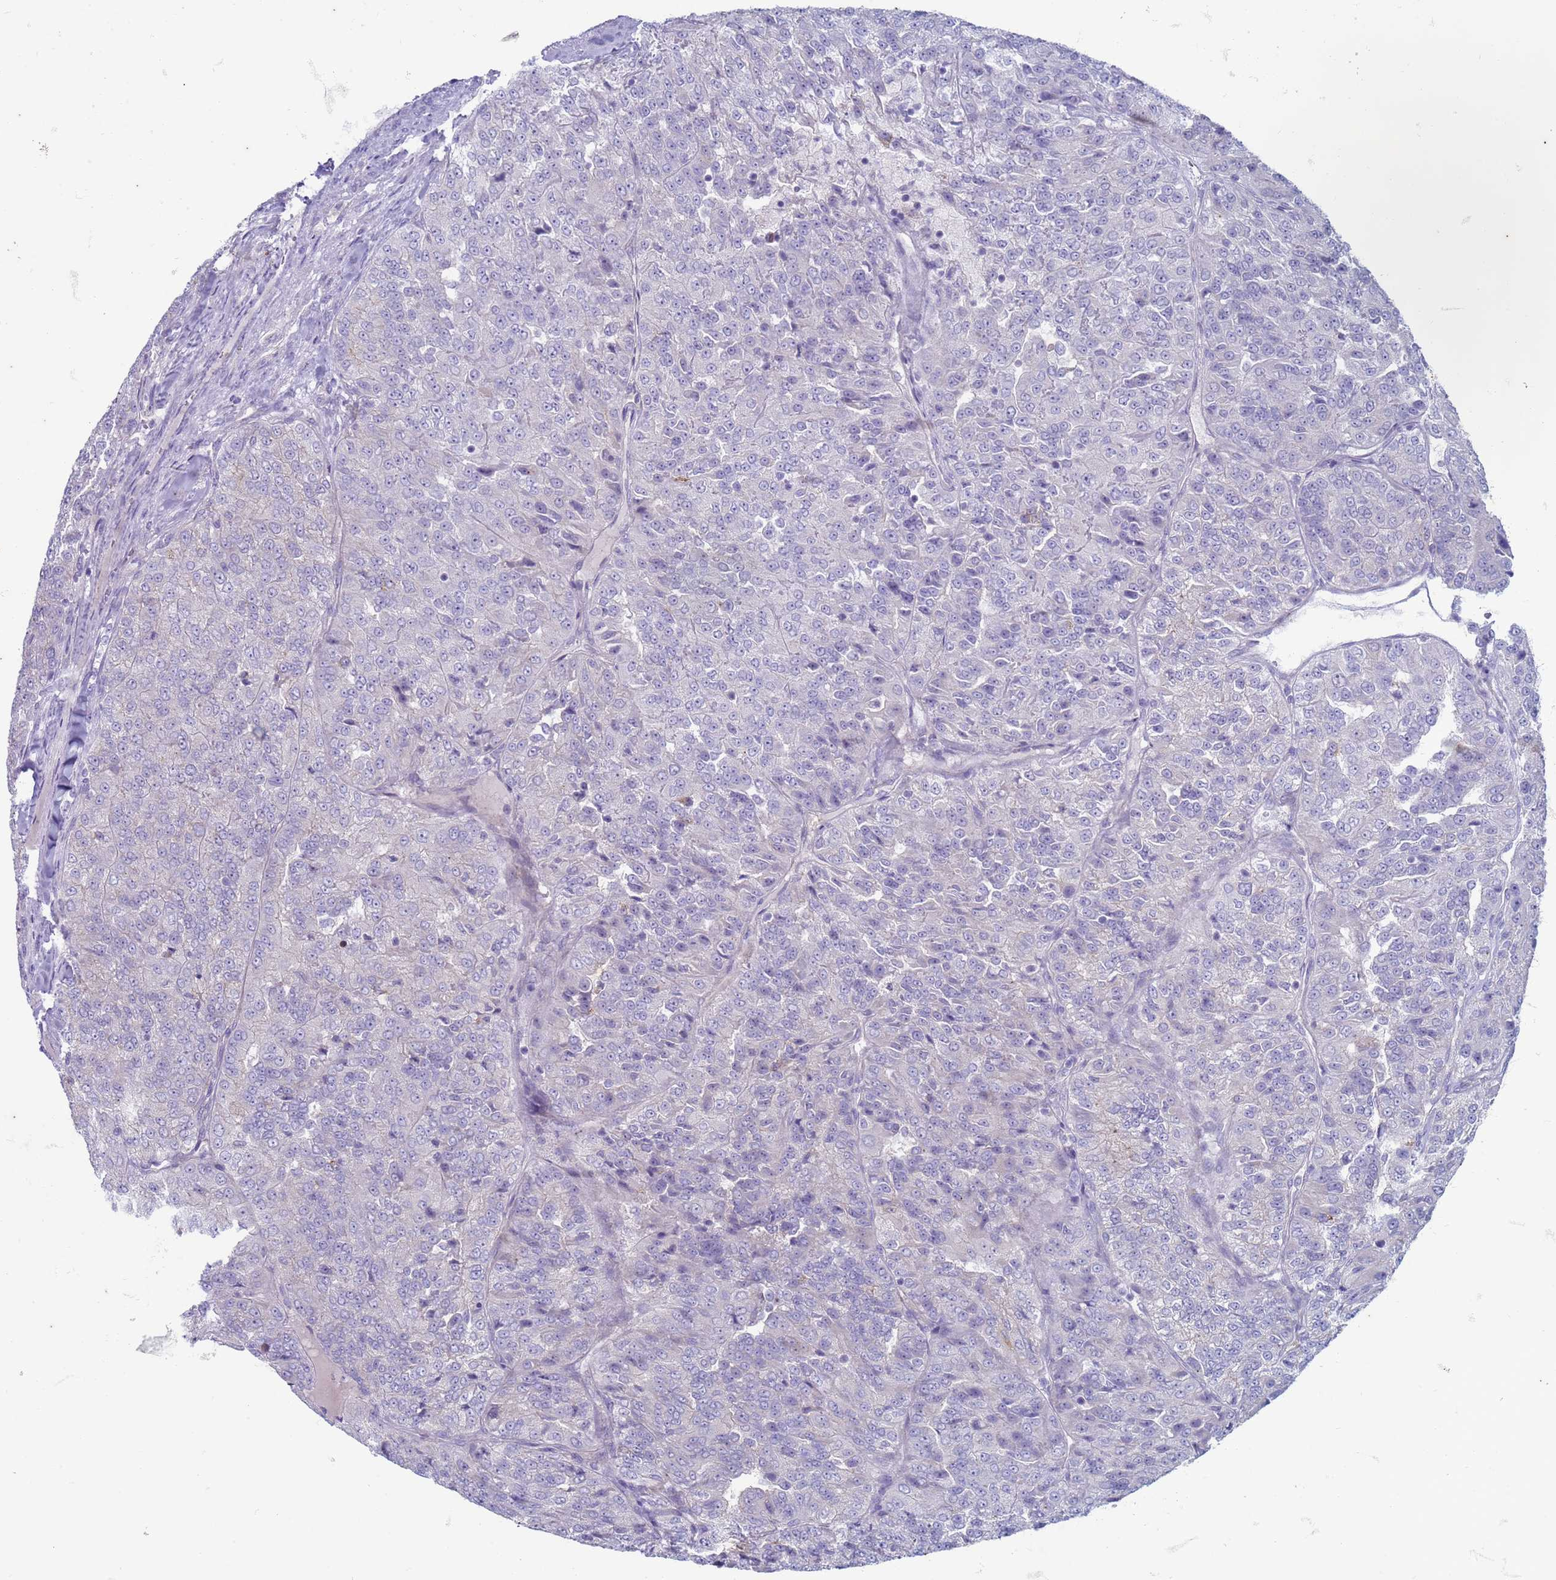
{"staining": {"intensity": "negative", "quantity": "none", "location": "none"}, "tissue": "renal cancer", "cell_type": "Tumor cells", "image_type": "cancer", "snomed": [{"axis": "morphology", "description": "Adenocarcinoma, NOS"}, {"axis": "topography", "description": "Kidney"}], "caption": "High magnification brightfield microscopy of adenocarcinoma (renal) stained with DAB (3,3'-diaminobenzidine) (brown) and counterstained with hematoxylin (blue): tumor cells show no significant expression.", "gene": "SUCO", "patient": {"sex": "female", "age": 63}}